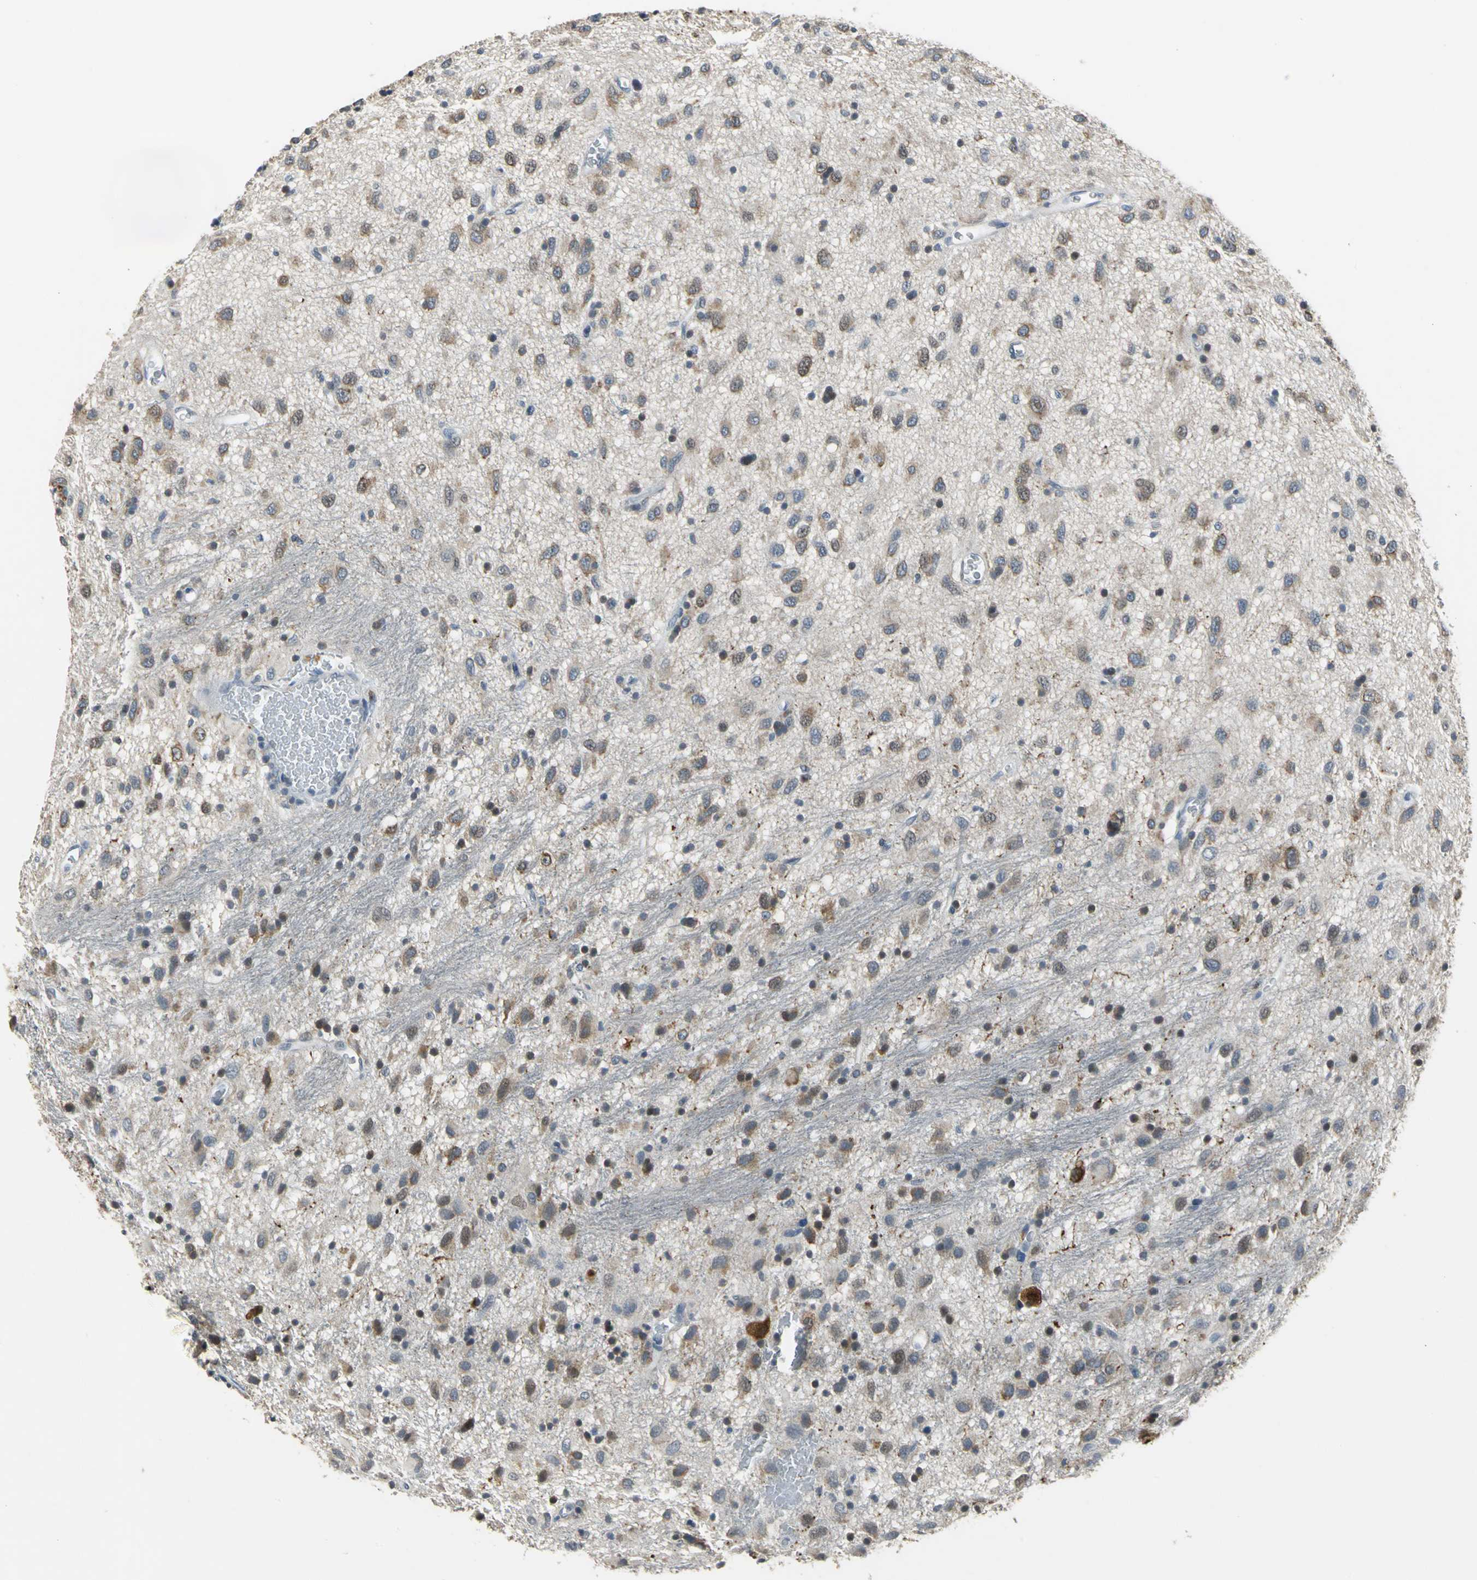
{"staining": {"intensity": "moderate", "quantity": ">75%", "location": "cytoplasmic/membranous"}, "tissue": "glioma", "cell_type": "Tumor cells", "image_type": "cancer", "snomed": [{"axis": "morphology", "description": "Glioma, malignant, Low grade"}, {"axis": "topography", "description": "Brain"}], "caption": "There is medium levels of moderate cytoplasmic/membranous staining in tumor cells of malignant glioma (low-grade), as demonstrated by immunohistochemical staining (brown color).", "gene": "JADE3", "patient": {"sex": "male", "age": 77}}